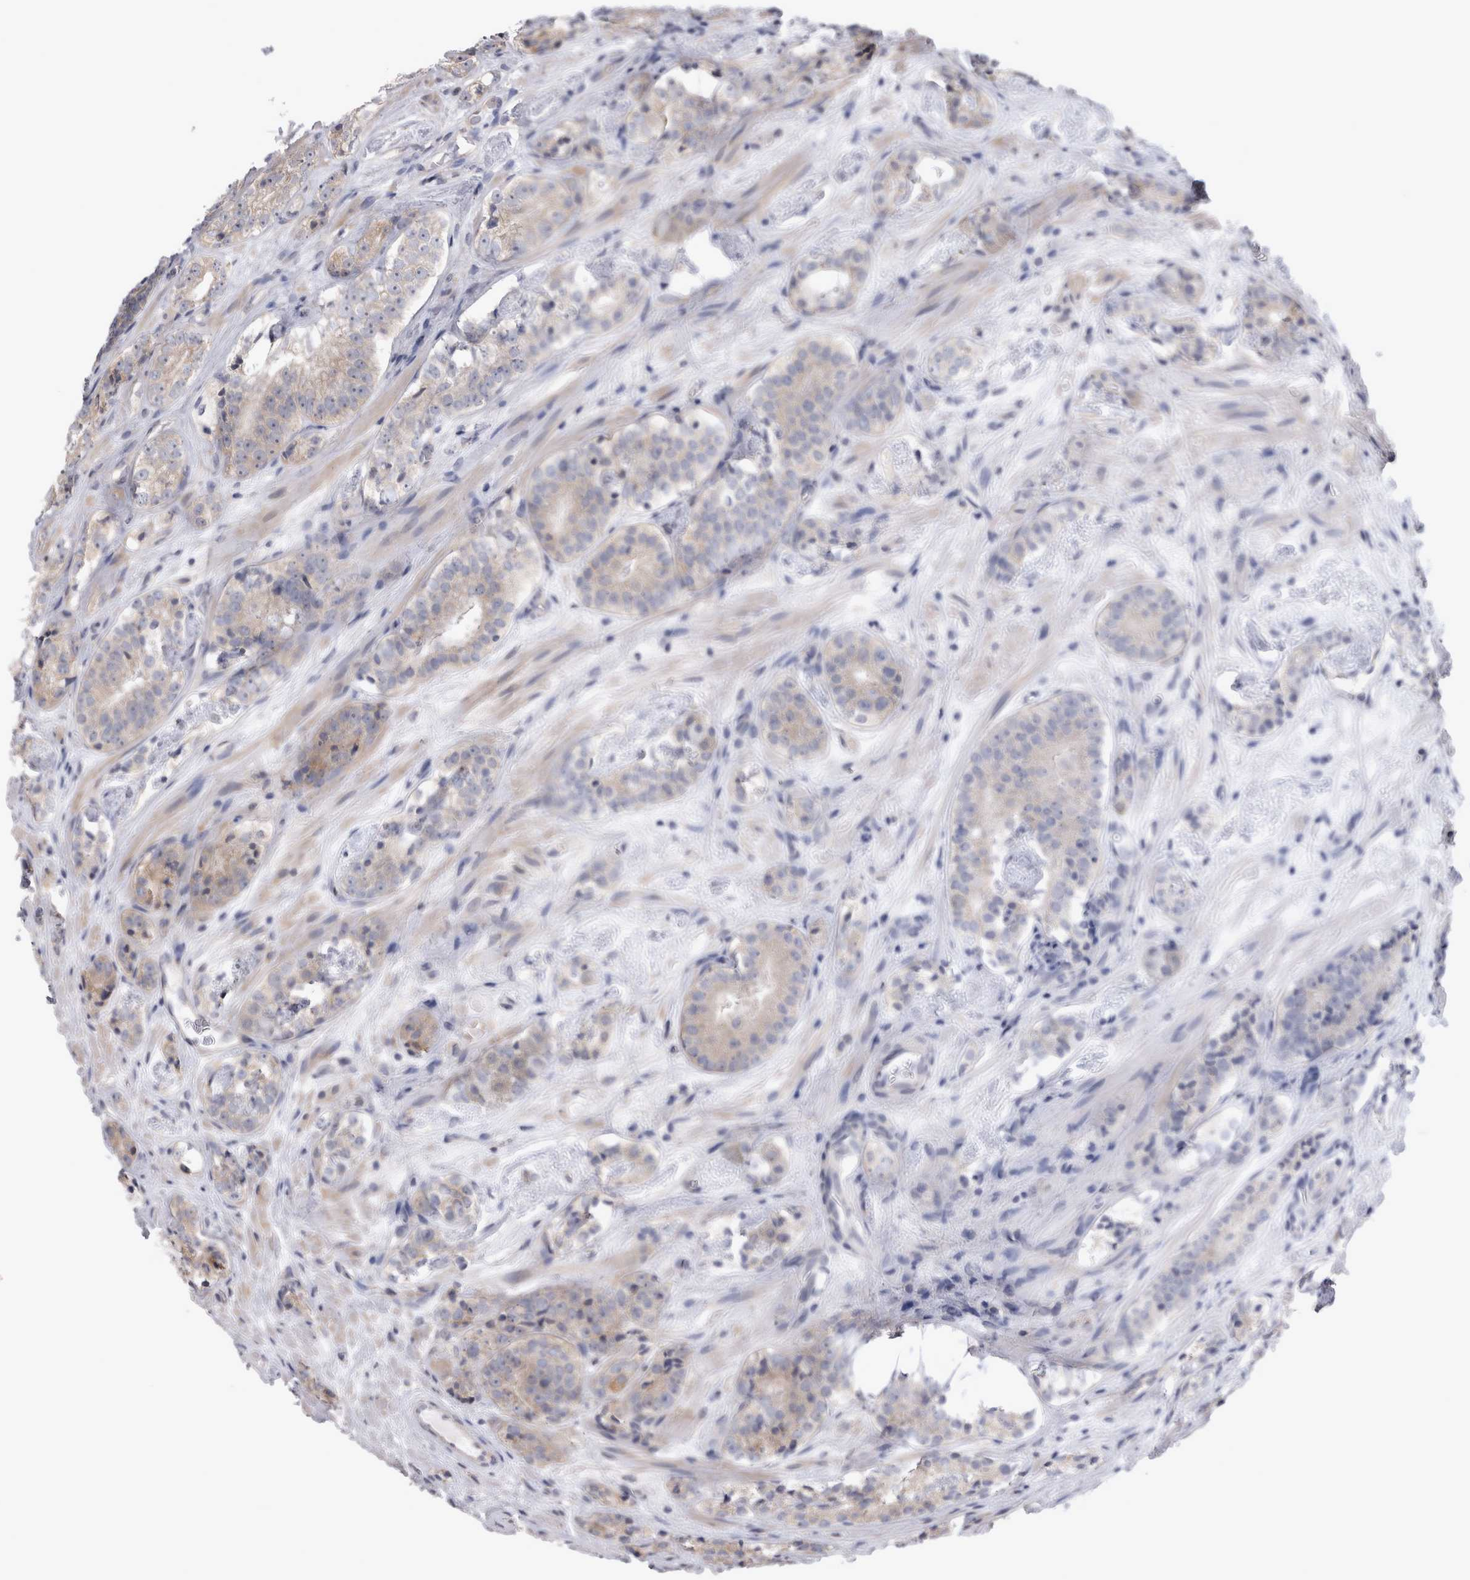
{"staining": {"intensity": "weak", "quantity": "25%-75%", "location": "cytoplasmic/membranous"}, "tissue": "prostate cancer", "cell_type": "Tumor cells", "image_type": "cancer", "snomed": [{"axis": "morphology", "description": "Adenocarcinoma, High grade"}, {"axis": "topography", "description": "Prostate"}], "caption": "Prostate cancer (high-grade adenocarcinoma) was stained to show a protein in brown. There is low levels of weak cytoplasmic/membranous expression in about 25%-75% of tumor cells.", "gene": "NENF", "patient": {"sex": "male", "age": 56}}